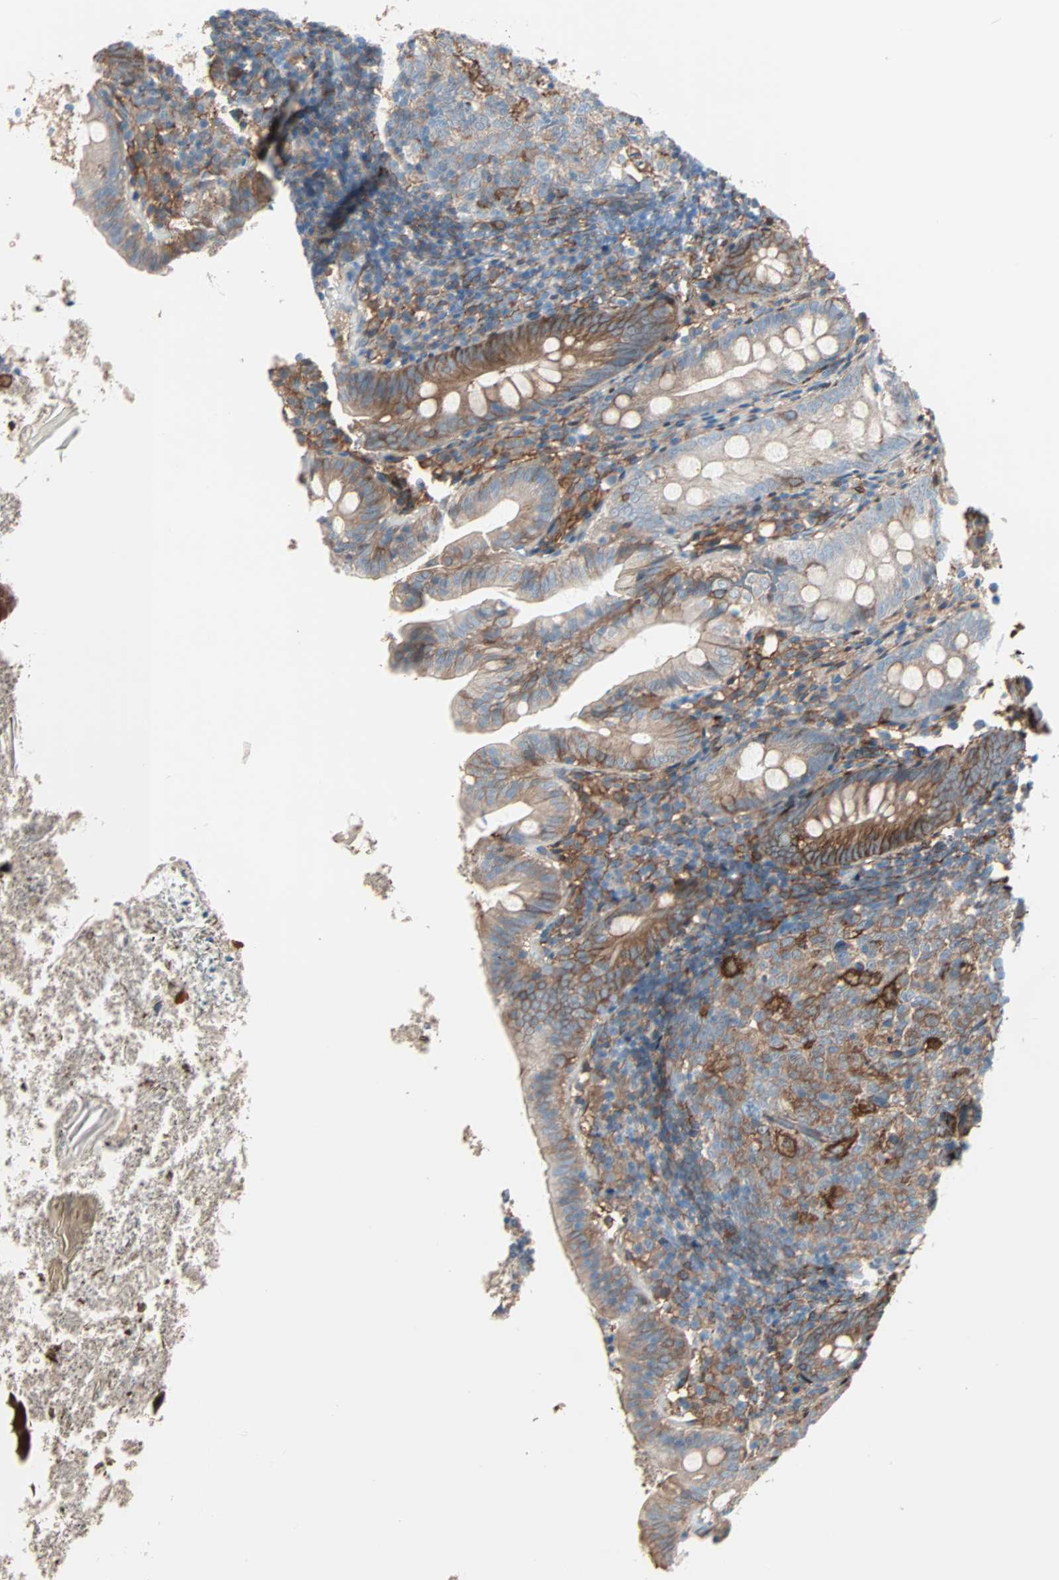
{"staining": {"intensity": "strong", "quantity": ">75%", "location": "cytoplasmic/membranous"}, "tissue": "appendix", "cell_type": "Glandular cells", "image_type": "normal", "snomed": [{"axis": "morphology", "description": "Normal tissue, NOS"}, {"axis": "topography", "description": "Appendix"}], "caption": "Protein staining demonstrates strong cytoplasmic/membranous positivity in about >75% of glandular cells in benign appendix. The staining is performed using DAB brown chromogen to label protein expression. The nuclei are counter-stained blue using hematoxylin.", "gene": "EPB41L2", "patient": {"sex": "female", "age": 10}}